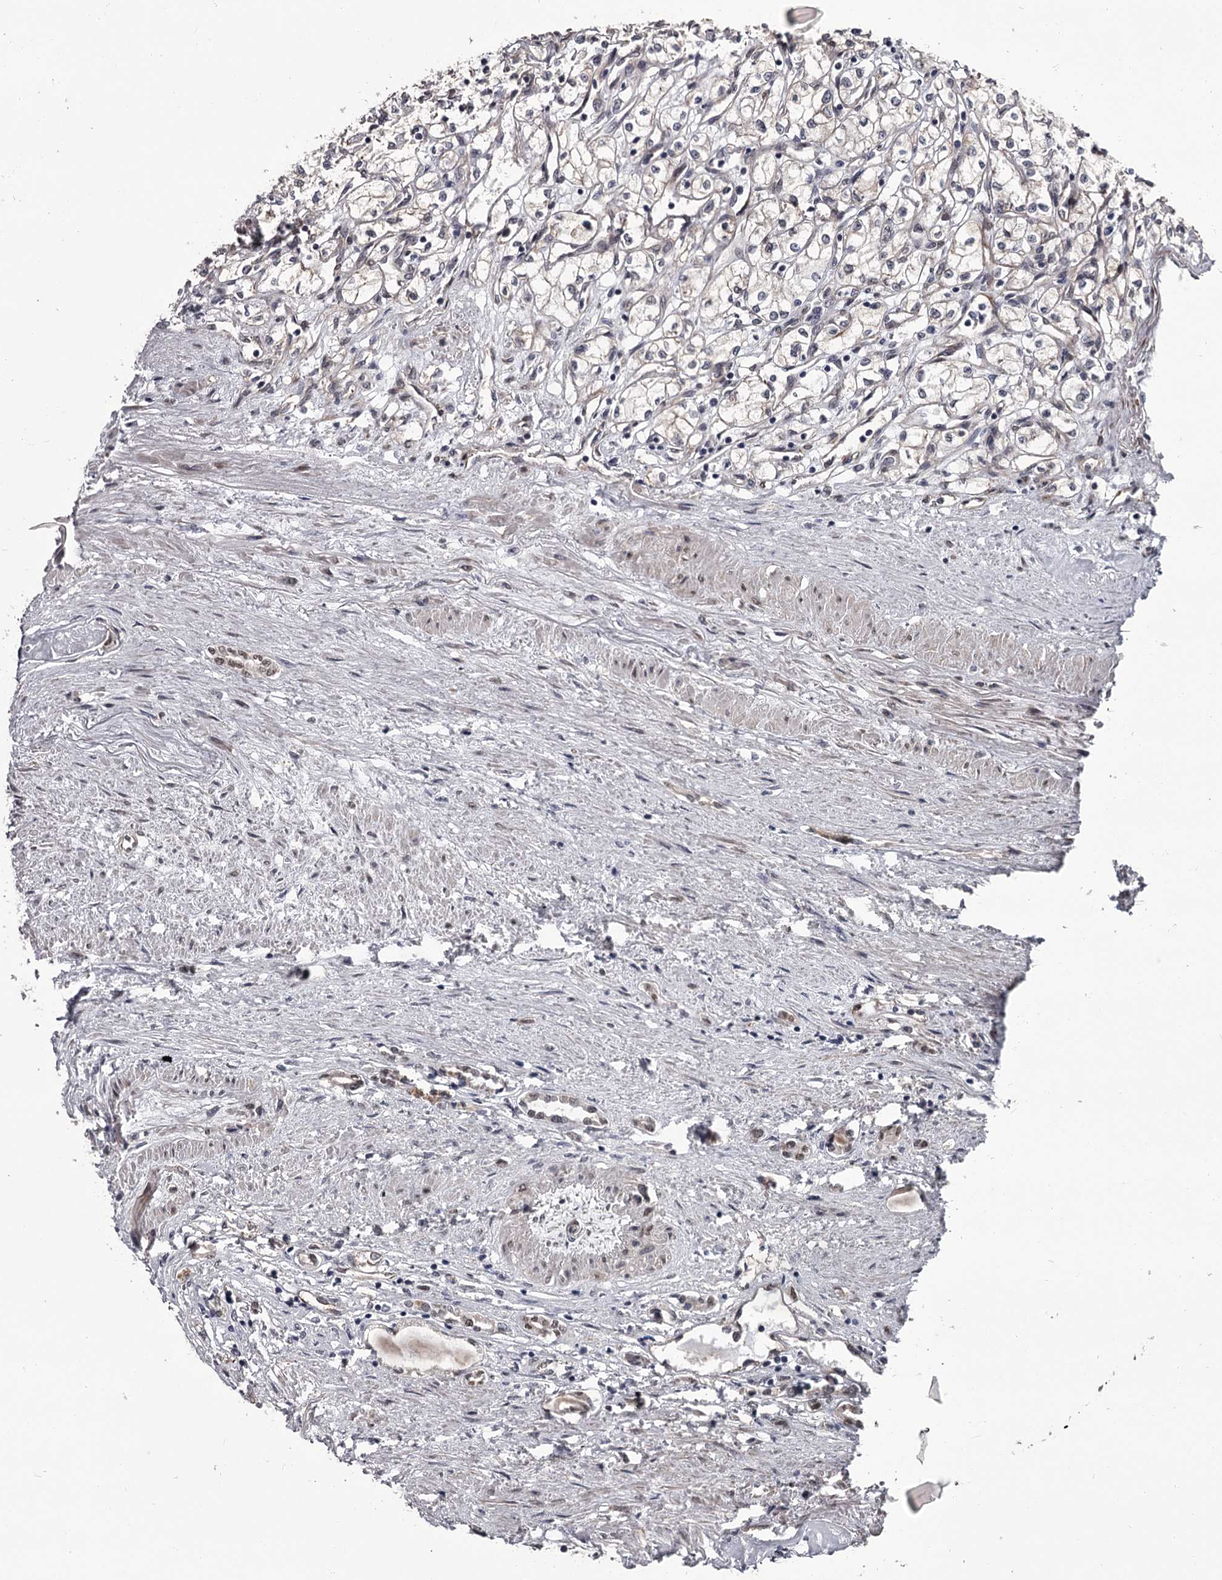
{"staining": {"intensity": "negative", "quantity": "none", "location": "none"}, "tissue": "renal cancer", "cell_type": "Tumor cells", "image_type": "cancer", "snomed": [{"axis": "morphology", "description": "Adenocarcinoma, NOS"}, {"axis": "topography", "description": "Kidney"}], "caption": "The IHC photomicrograph has no significant staining in tumor cells of renal cancer (adenocarcinoma) tissue.", "gene": "PRPF40B", "patient": {"sex": "male", "age": 59}}